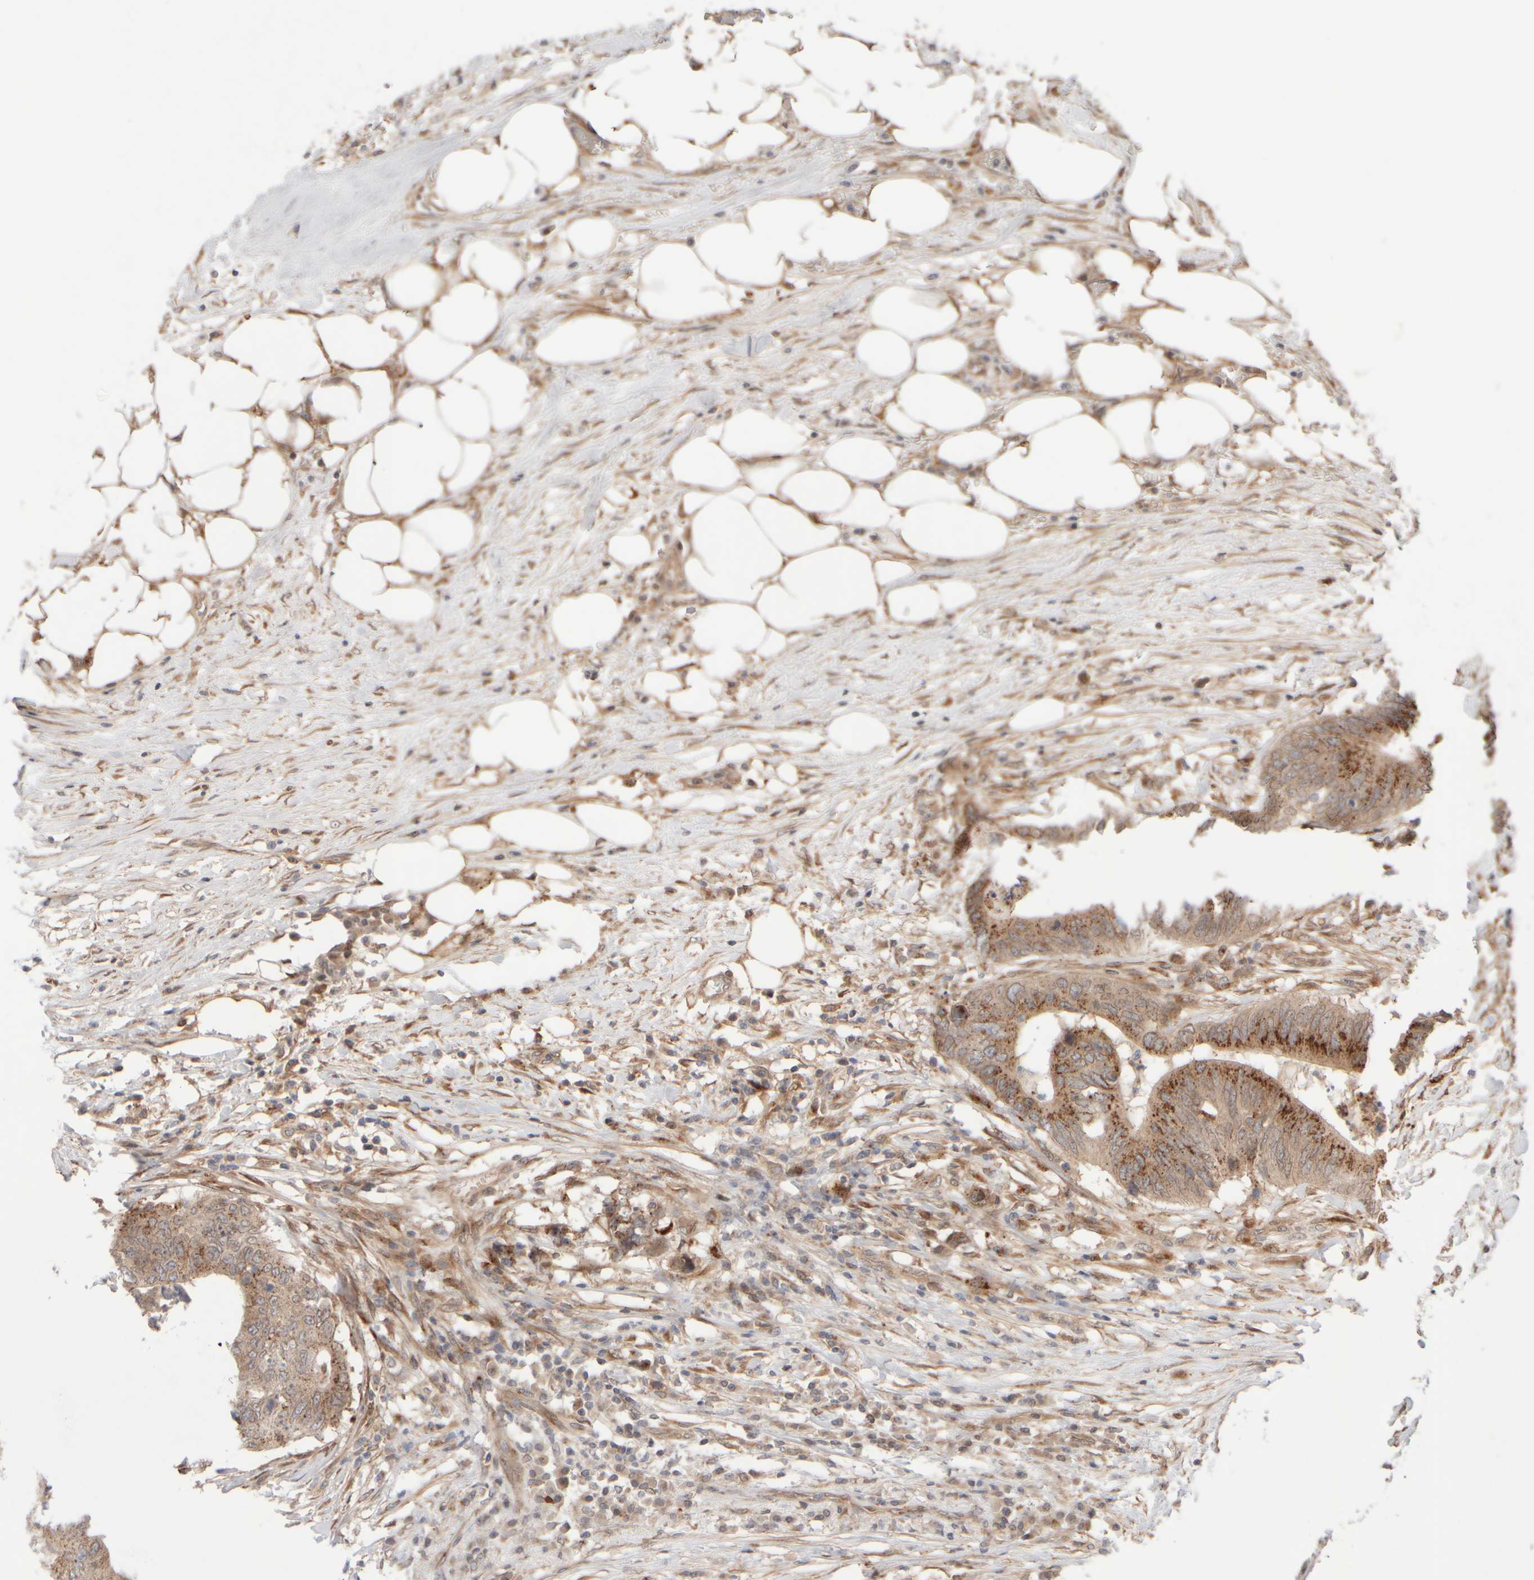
{"staining": {"intensity": "moderate", "quantity": ">75%", "location": "cytoplasmic/membranous"}, "tissue": "colorectal cancer", "cell_type": "Tumor cells", "image_type": "cancer", "snomed": [{"axis": "morphology", "description": "Adenocarcinoma, NOS"}, {"axis": "topography", "description": "Colon"}], "caption": "IHC micrograph of adenocarcinoma (colorectal) stained for a protein (brown), which reveals medium levels of moderate cytoplasmic/membranous staining in approximately >75% of tumor cells.", "gene": "GCN1", "patient": {"sex": "male", "age": 56}}